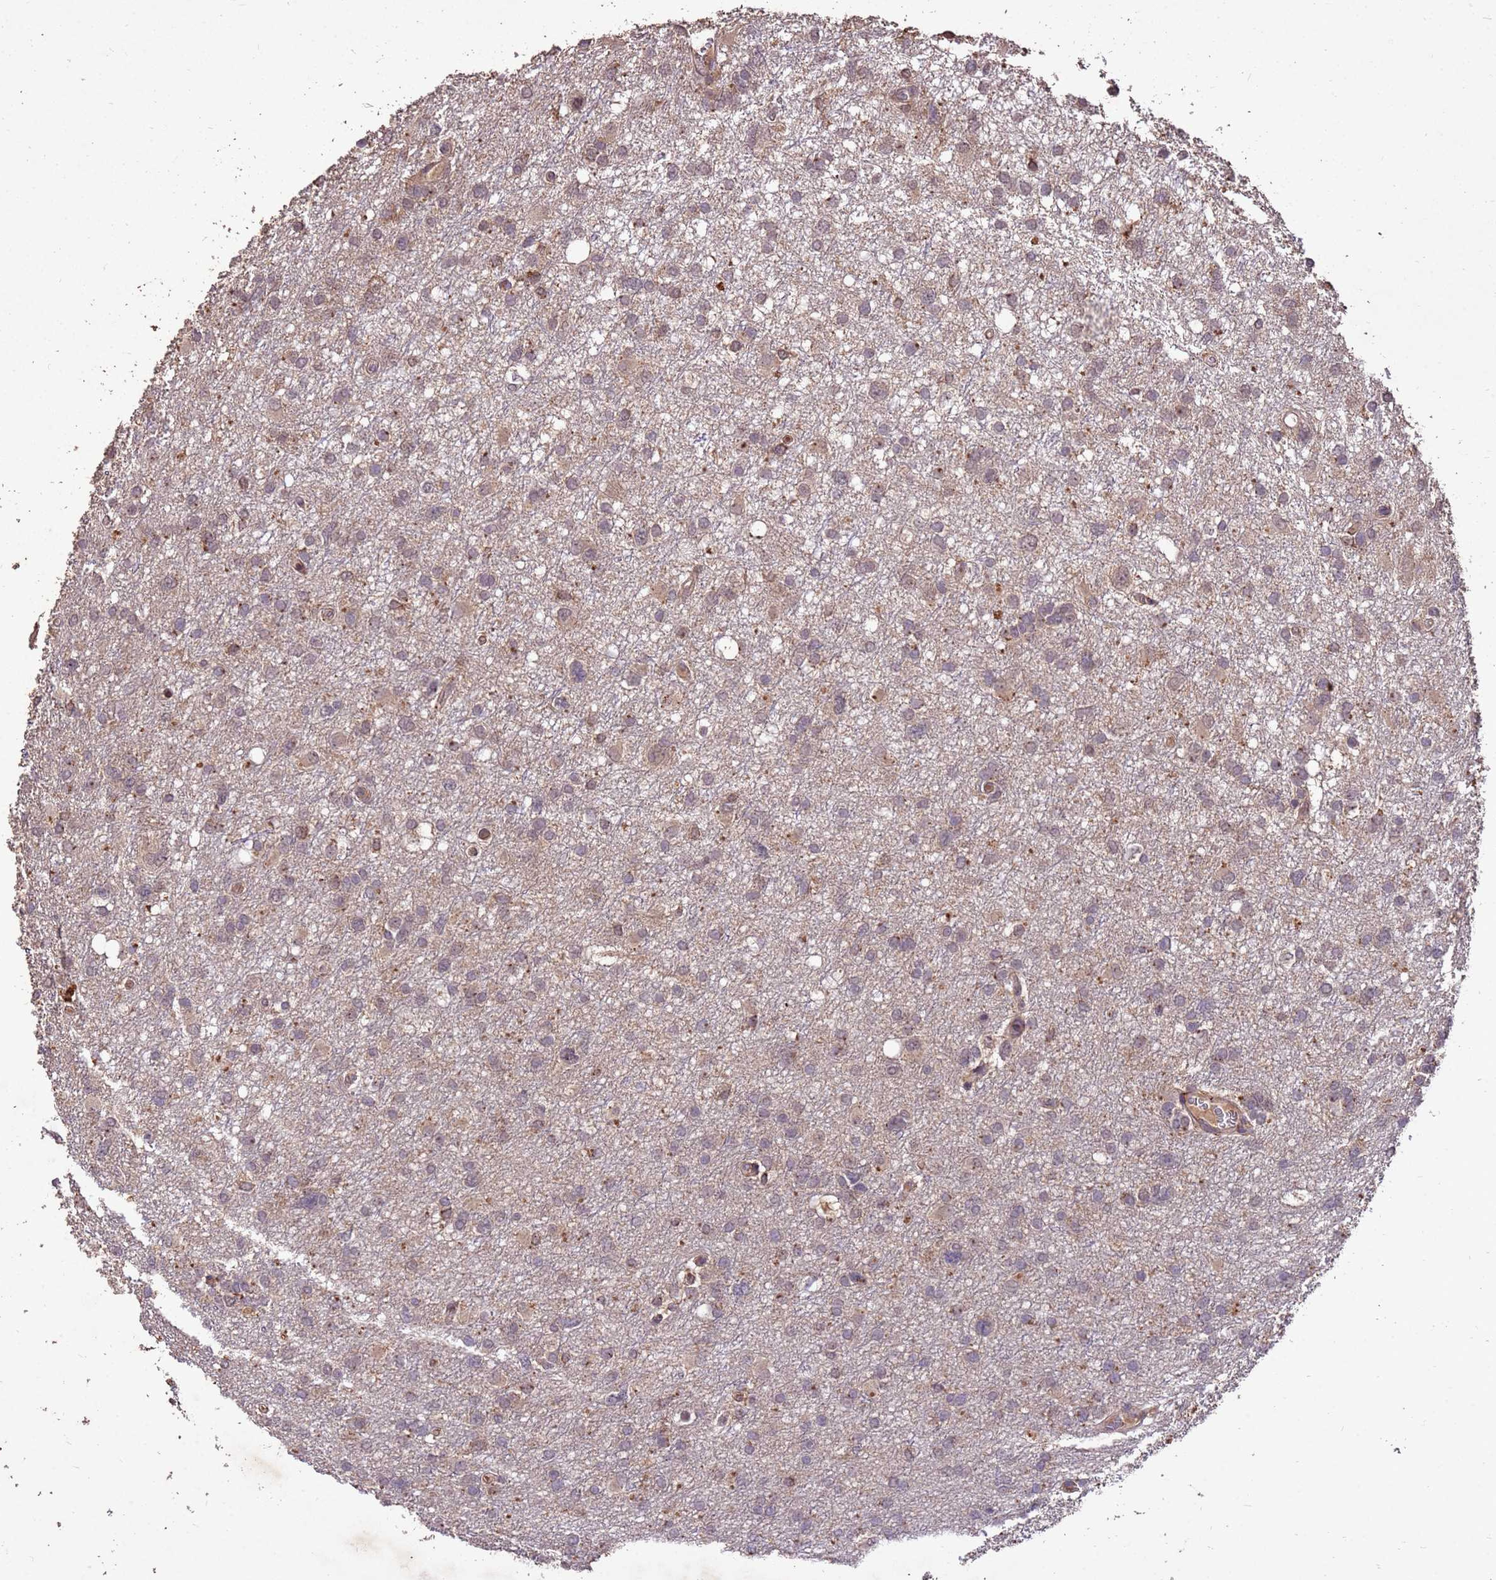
{"staining": {"intensity": "weak", "quantity": "25%-75%", "location": "cytoplasmic/membranous"}, "tissue": "glioma", "cell_type": "Tumor cells", "image_type": "cancer", "snomed": [{"axis": "morphology", "description": "Glioma, malignant, High grade"}, {"axis": "topography", "description": "Brain"}], "caption": "Tumor cells show low levels of weak cytoplasmic/membranous staining in about 25%-75% of cells in human malignant glioma (high-grade). (DAB (3,3'-diaminobenzidine) IHC, brown staining for protein, blue staining for nuclei).", "gene": "TOR4A", "patient": {"sex": "male", "age": 61}}